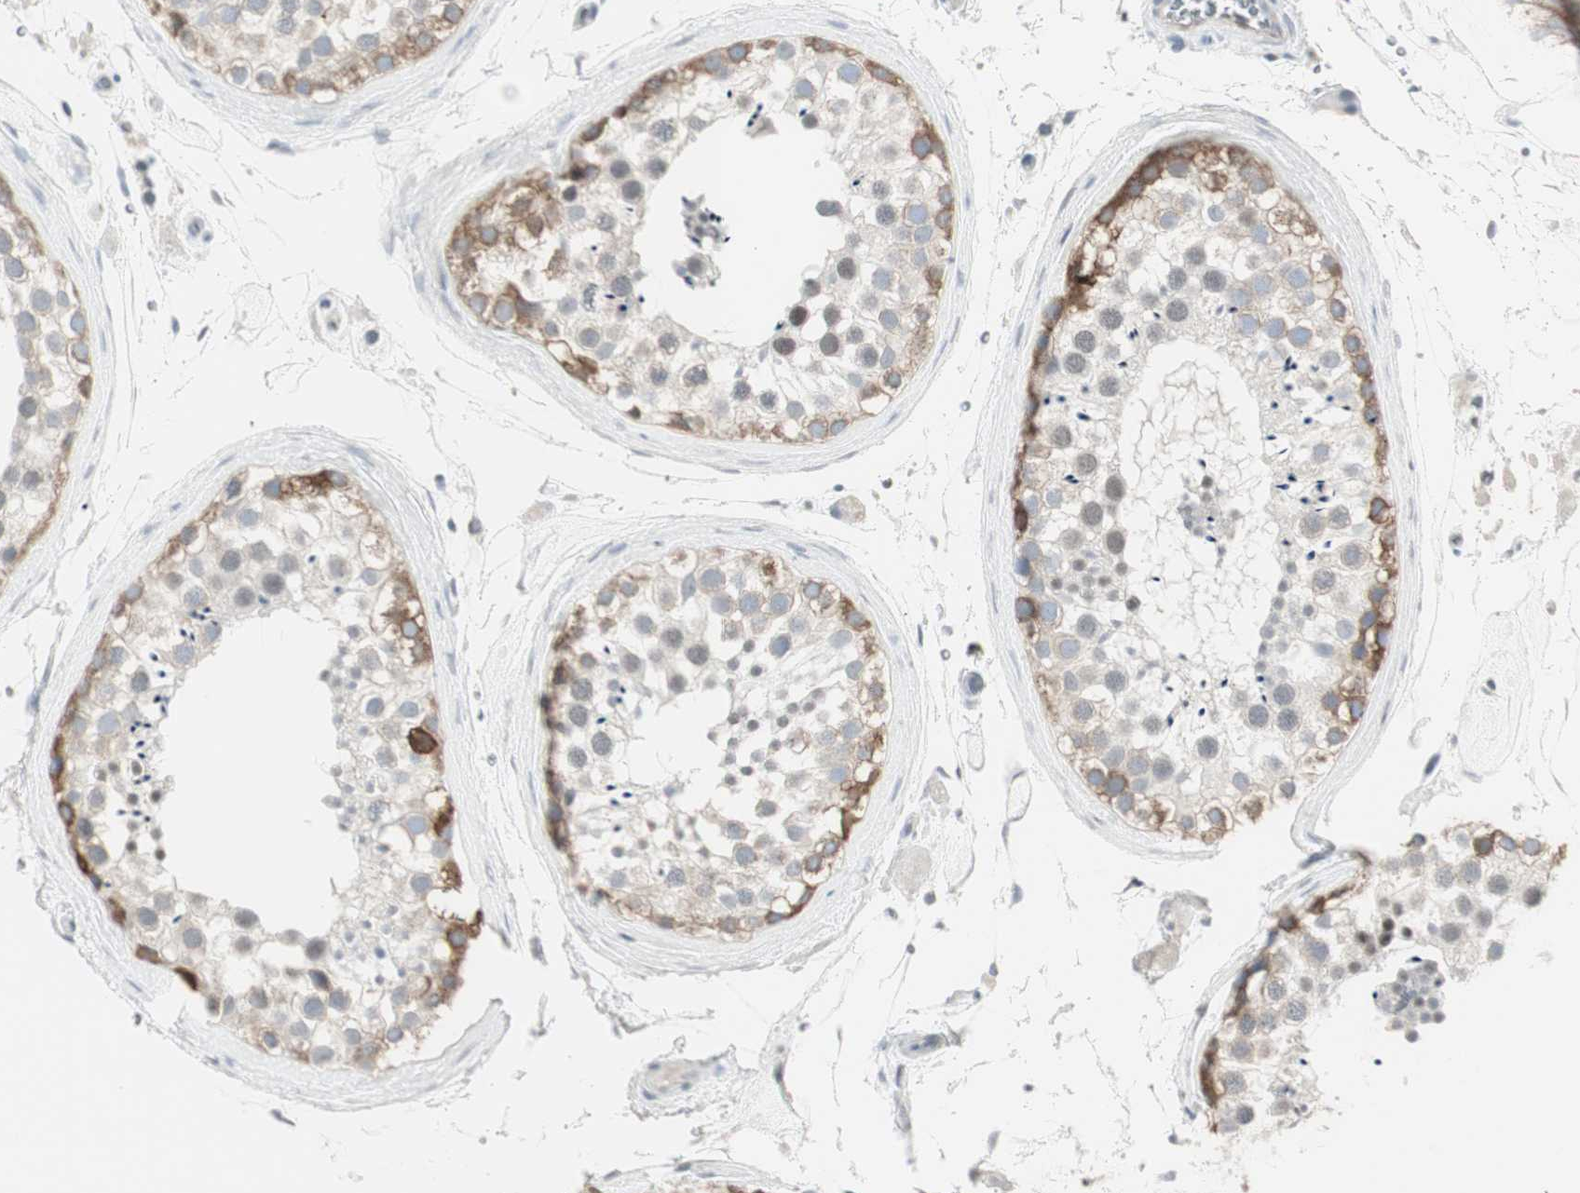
{"staining": {"intensity": "strong", "quantity": "<25%", "location": "cytoplasmic/membranous"}, "tissue": "testis", "cell_type": "Cells in seminiferous ducts", "image_type": "normal", "snomed": [{"axis": "morphology", "description": "Normal tissue, NOS"}, {"axis": "topography", "description": "Testis"}], "caption": "An IHC image of unremarkable tissue is shown. Protein staining in brown shows strong cytoplasmic/membranous positivity in testis within cells in seminiferous ducts. The protein of interest is stained brown, and the nuclei are stained in blue (DAB (3,3'-diaminobenzidine) IHC with brightfield microscopy, high magnification).", "gene": "MAP4K4", "patient": {"sex": "male", "age": 46}}